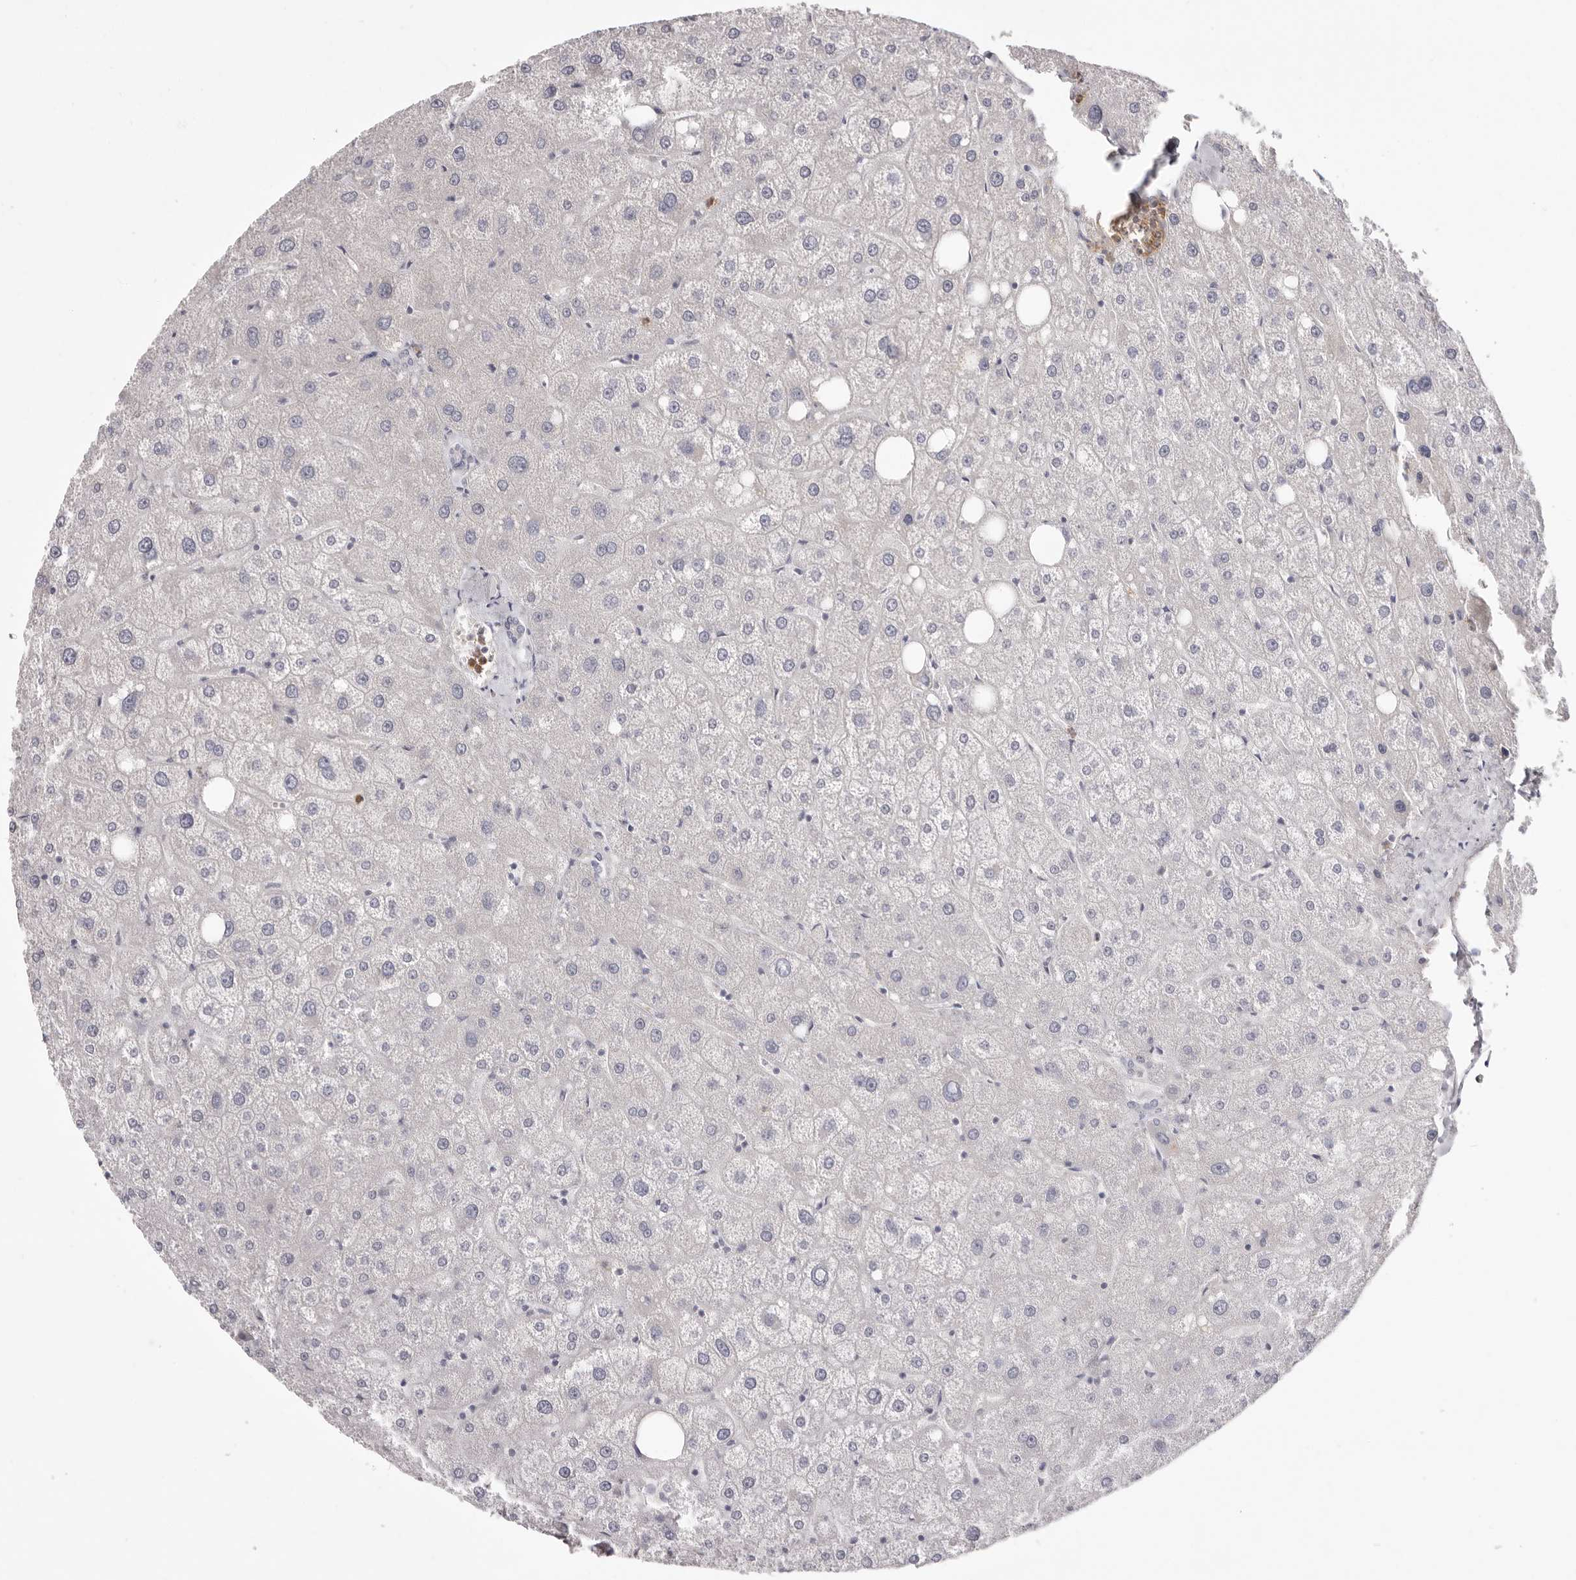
{"staining": {"intensity": "negative", "quantity": "none", "location": "none"}, "tissue": "liver", "cell_type": "Cholangiocytes", "image_type": "normal", "snomed": [{"axis": "morphology", "description": "Normal tissue, NOS"}, {"axis": "topography", "description": "Liver"}], "caption": "Photomicrograph shows no protein positivity in cholangiocytes of normal liver.", "gene": "GPR84", "patient": {"sex": "male", "age": 73}}